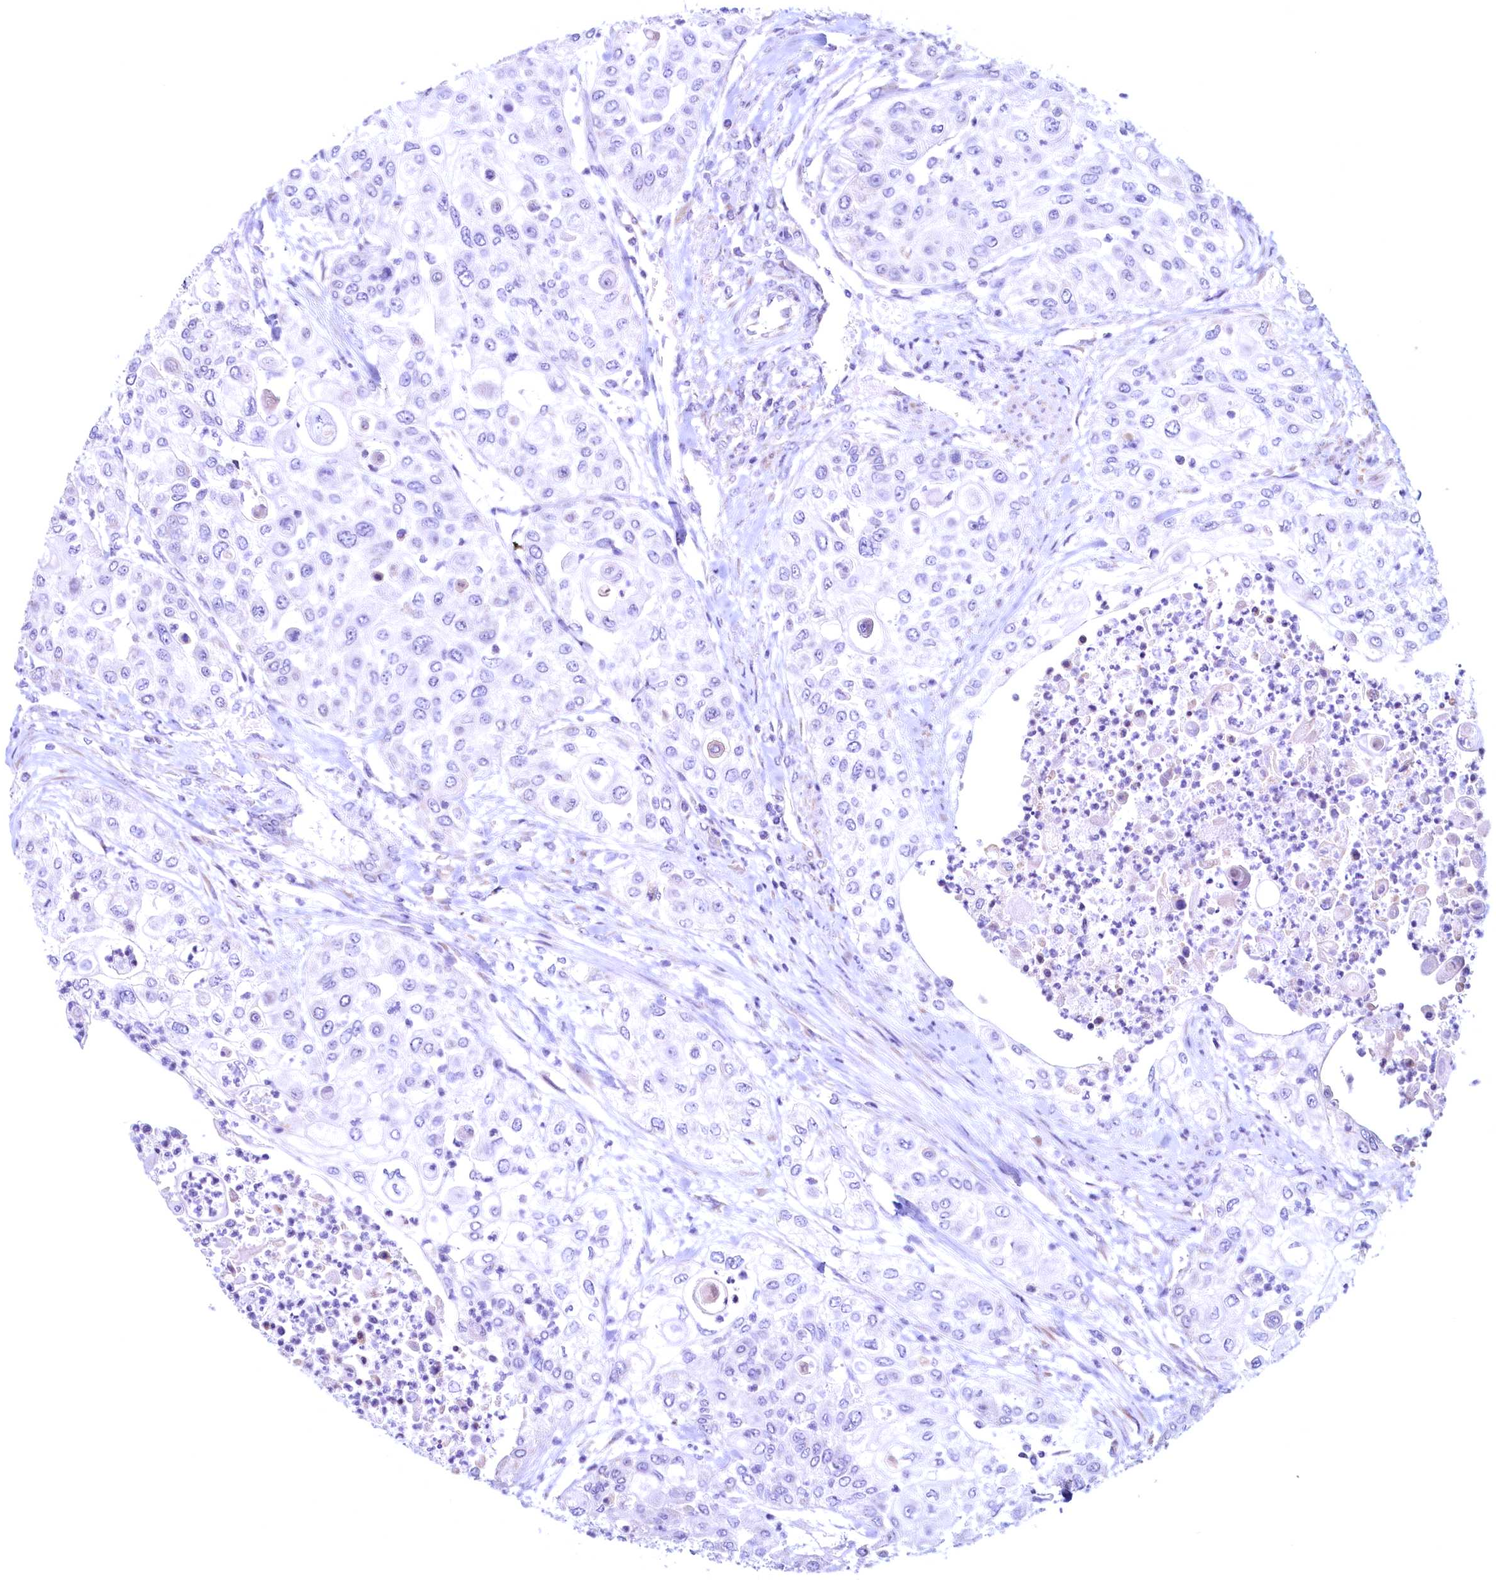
{"staining": {"intensity": "negative", "quantity": "none", "location": "none"}, "tissue": "urothelial cancer", "cell_type": "Tumor cells", "image_type": "cancer", "snomed": [{"axis": "morphology", "description": "Urothelial carcinoma, High grade"}, {"axis": "topography", "description": "Urinary bladder"}], "caption": "IHC of human urothelial cancer reveals no expression in tumor cells. (DAB (3,3'-diaminobenzidine) immunohistochemistry visualized using brightfield microscopy, high magnification).", "gene": "MAP1LC3A", "patient": {"sex": "female", "age": 79}}